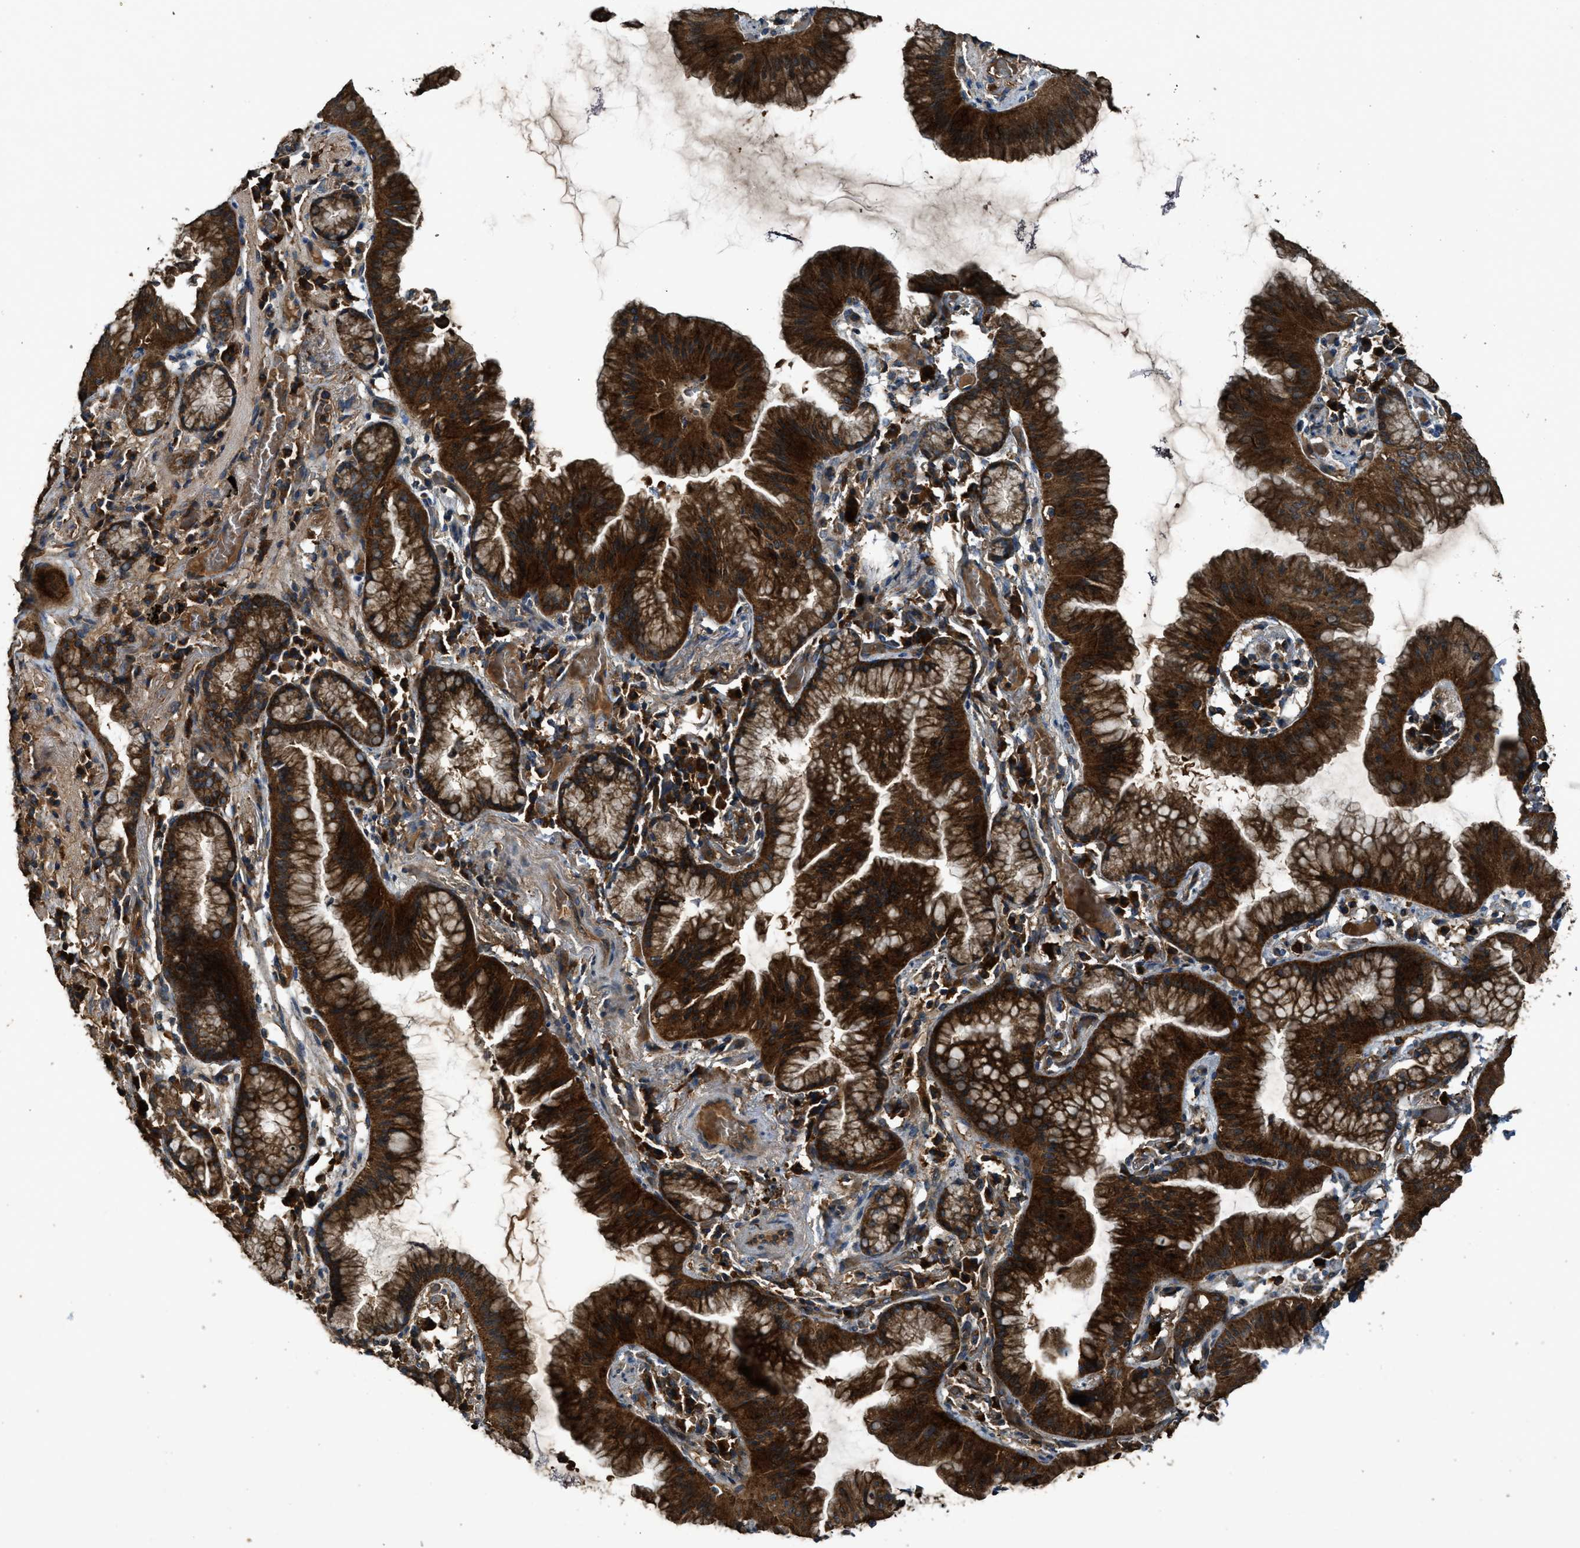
{"staining": {"intensity": "strong", "quantity": ">75%", "location": "cytoplasmic/membranous"}, "tissue": "lung cancer", "cell_type": "Tumor cells", "image_type": "cancer", "snomed": [{"axis": "morphology", "description": "Normal tissue, NOS"}, {"axis": "morphology", "description": "Adenocarcinoma, NOS"}, {"axis": "topography", "description": "Bronchus"}, {"axis": "topography", "description": "Lung"}], "caption": "Immunohistochemistry image of human lung cancer stained for a protein (brown), which exhibits high levels of strong cytoplasmic/membranous staining in about >75% of tumor cells.", "gene": "MAP3K8", "patient": {"sex": "female", "age": 70}}